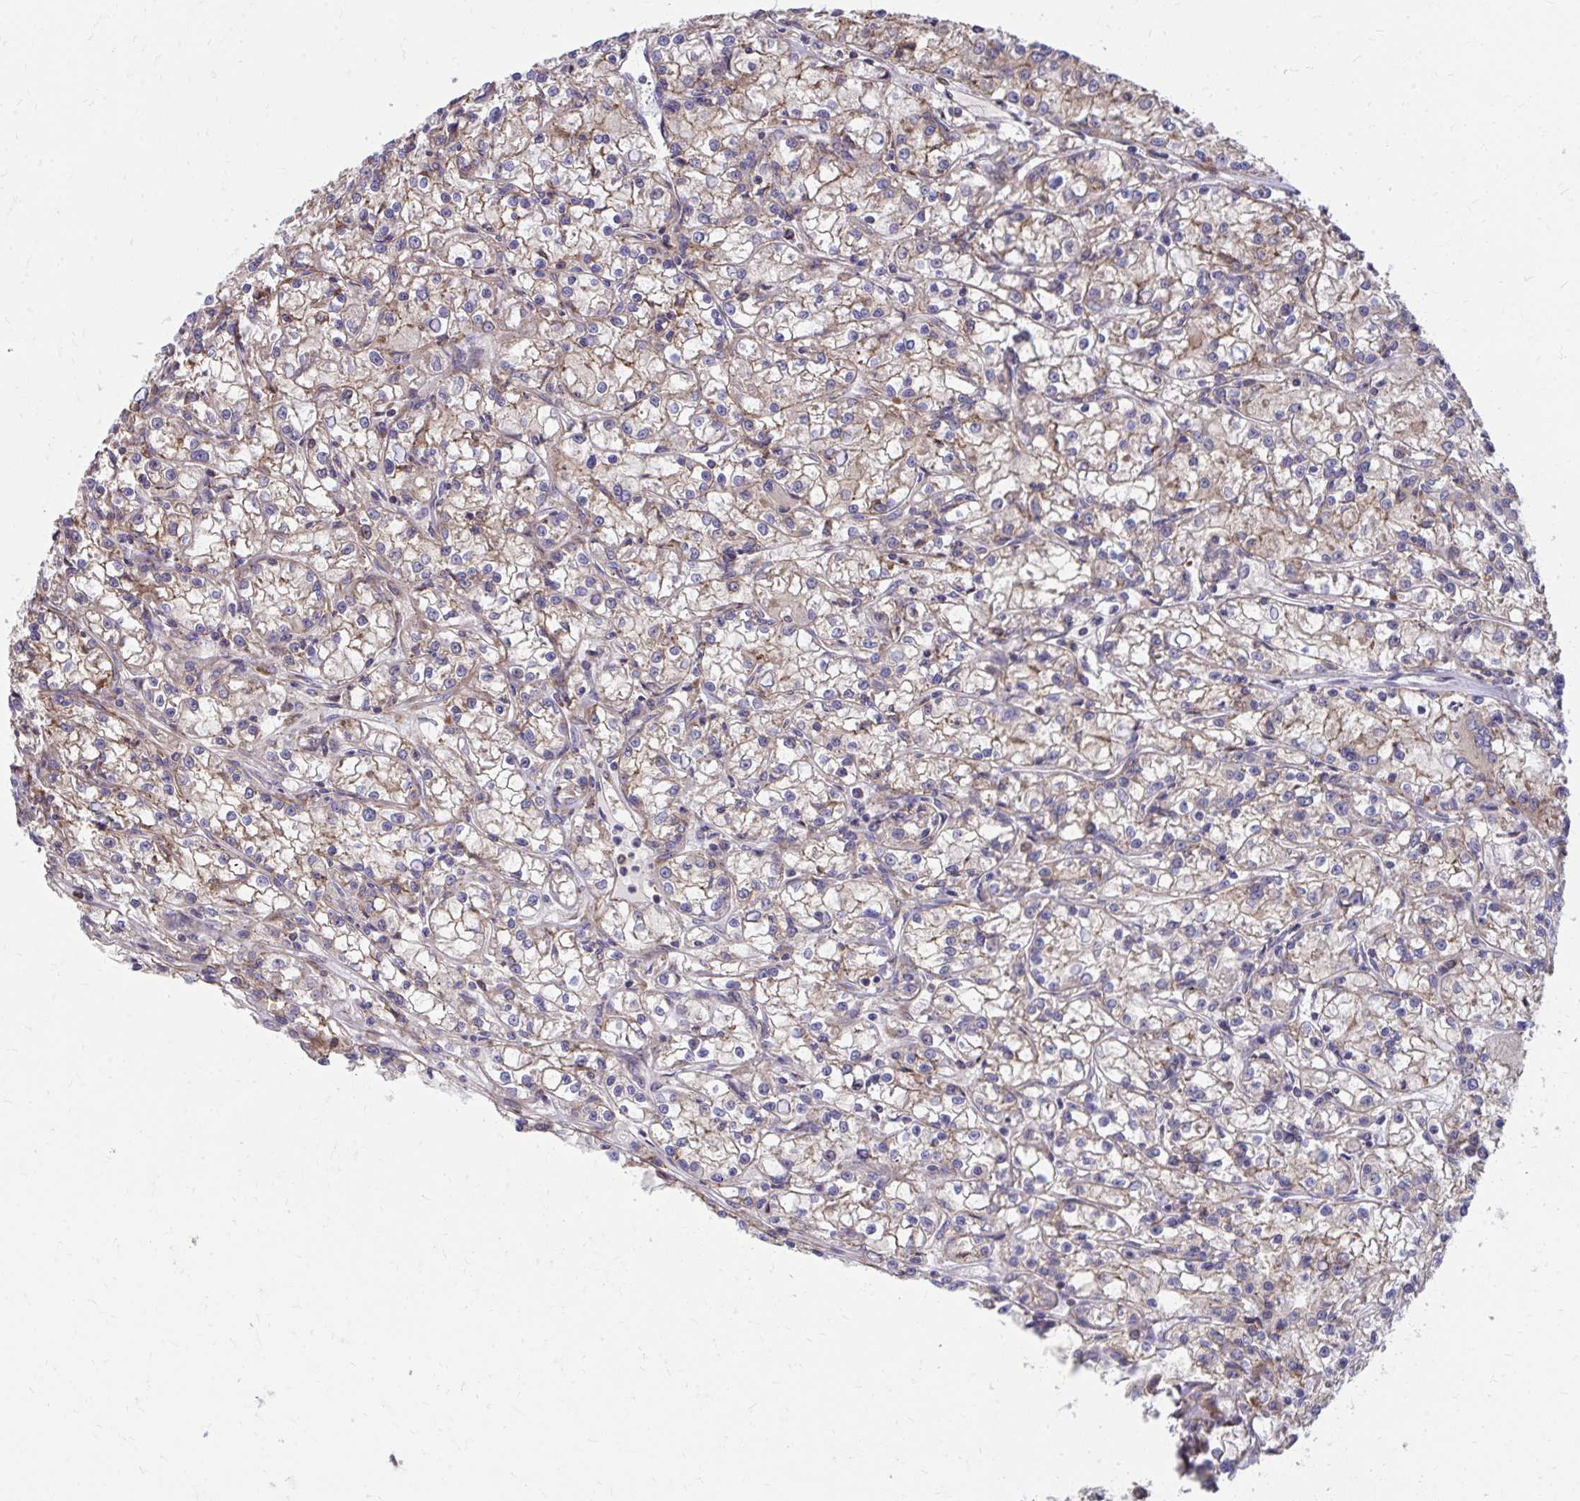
{"staining": {"intensity": "weak", "quantity": ">75%", "location": "cytoplasmic/membranous"}, "tissue": "renal cancer", "cell_type": "Tumor cells", "image_type": "cancer", "snomed": [{"axis": "morphology", "description": "Adenocarcinoma, NOS"}, {"axis": "topography", "description": "Kidney"}], "caption": "A brown stain shows weak cytoplasmic/membranous expression of a protein in renal adenocarcinoma tumor cells.", "gene": "ZNF778", "patient": {"sex": "female", "age": 59}}